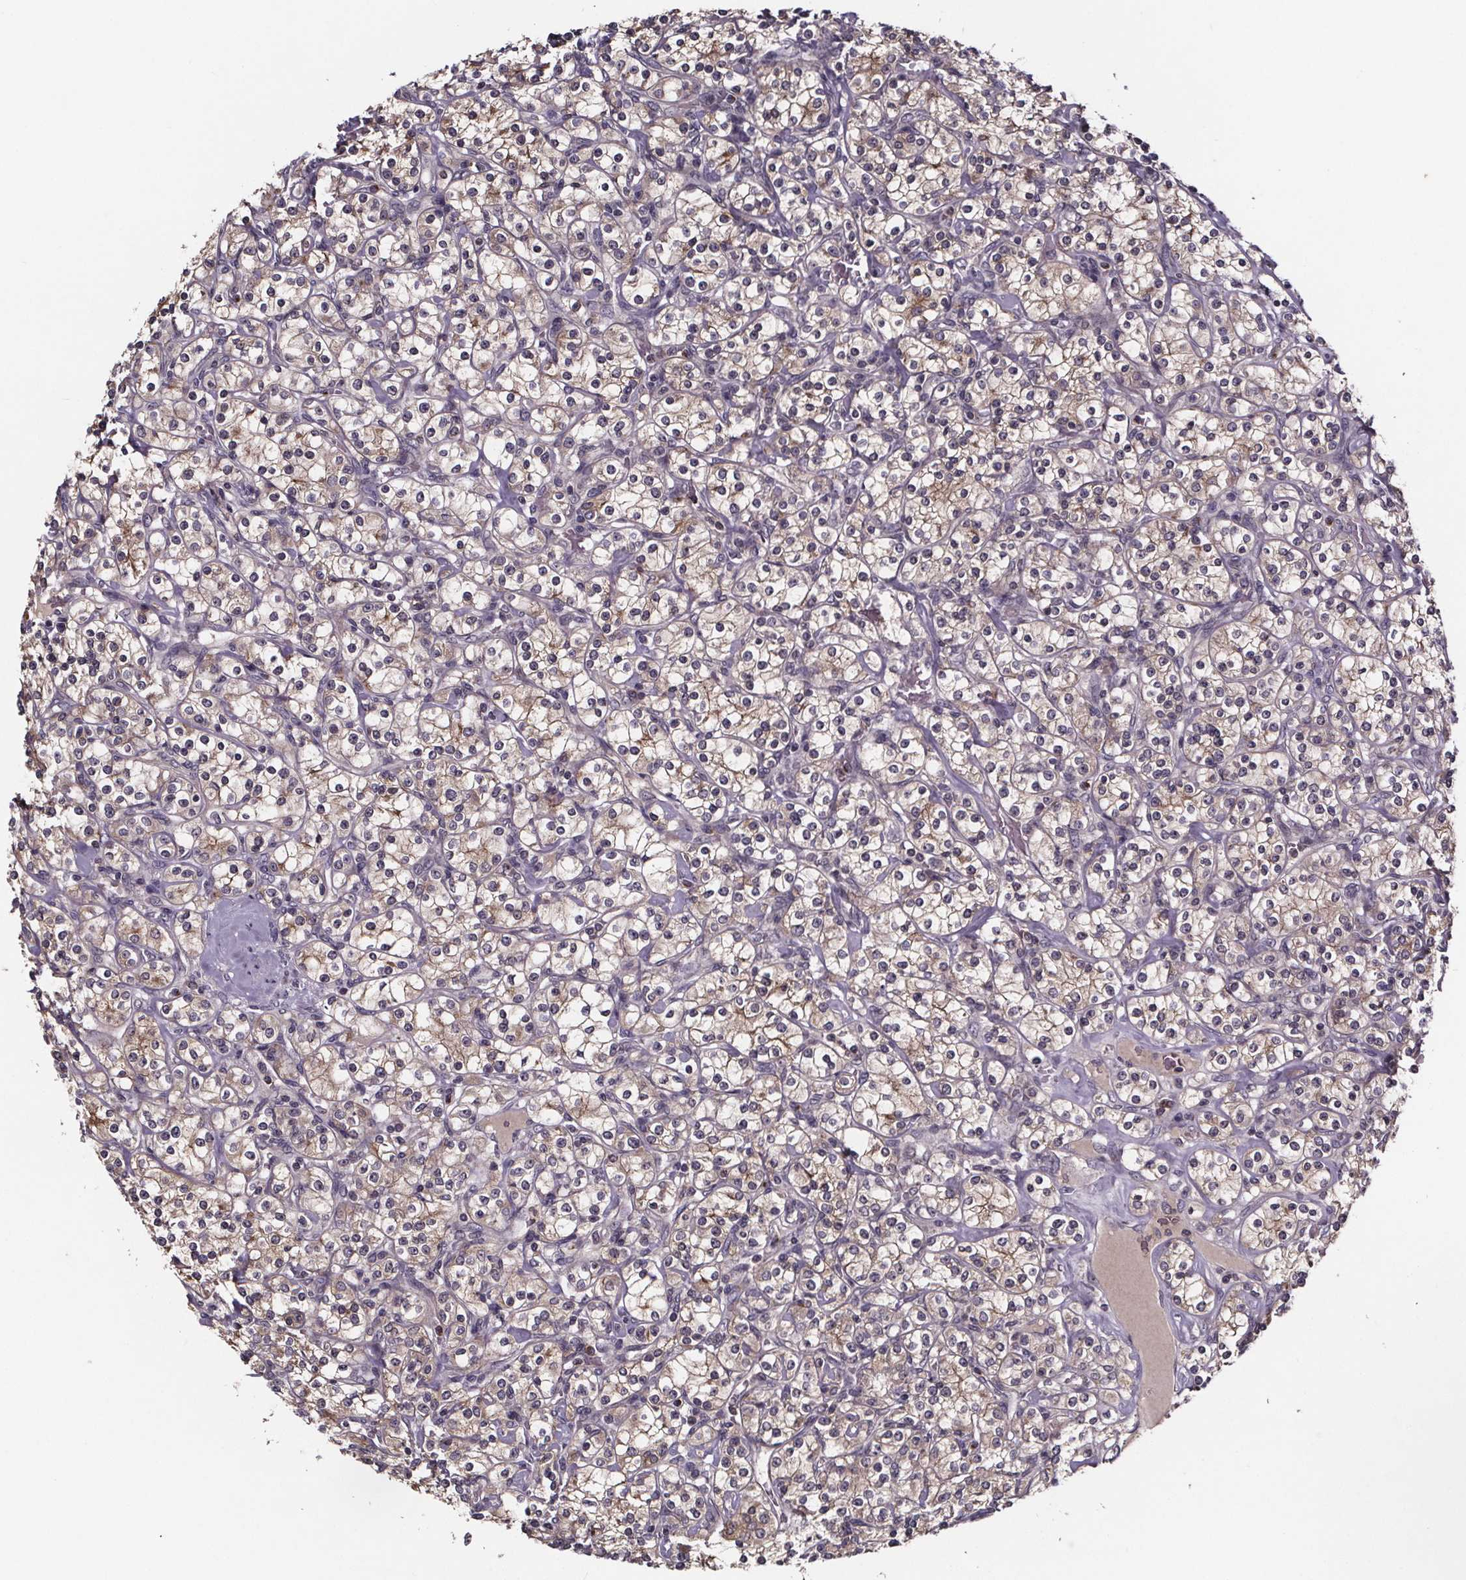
{"staining": {"intensity": "moderate", "quantity": "25%-75%", "location": "cytoplasmic/membranous"}, "tissue": "renal cancer", "cell_type": "Tumor cells", "image_type": "cancer", "snomed": [{"axis": "morphology", "description": "Adenocarcinoma, NOS"}, {"axis": "topography", "description": "Kidney"}], "caption": "A brown stain shows moderate cytoplasmic/membranous expression of a protein in renal cancer tumor cells. The protein of interest is stained brown, and the nuclei are stained in blue (DAB (3,3'-diaminobenzidine) IHC with brightfield microscopy, high magnification).", "gene": "SMIM1", "patient": {"sex": "male", "age": 77}}